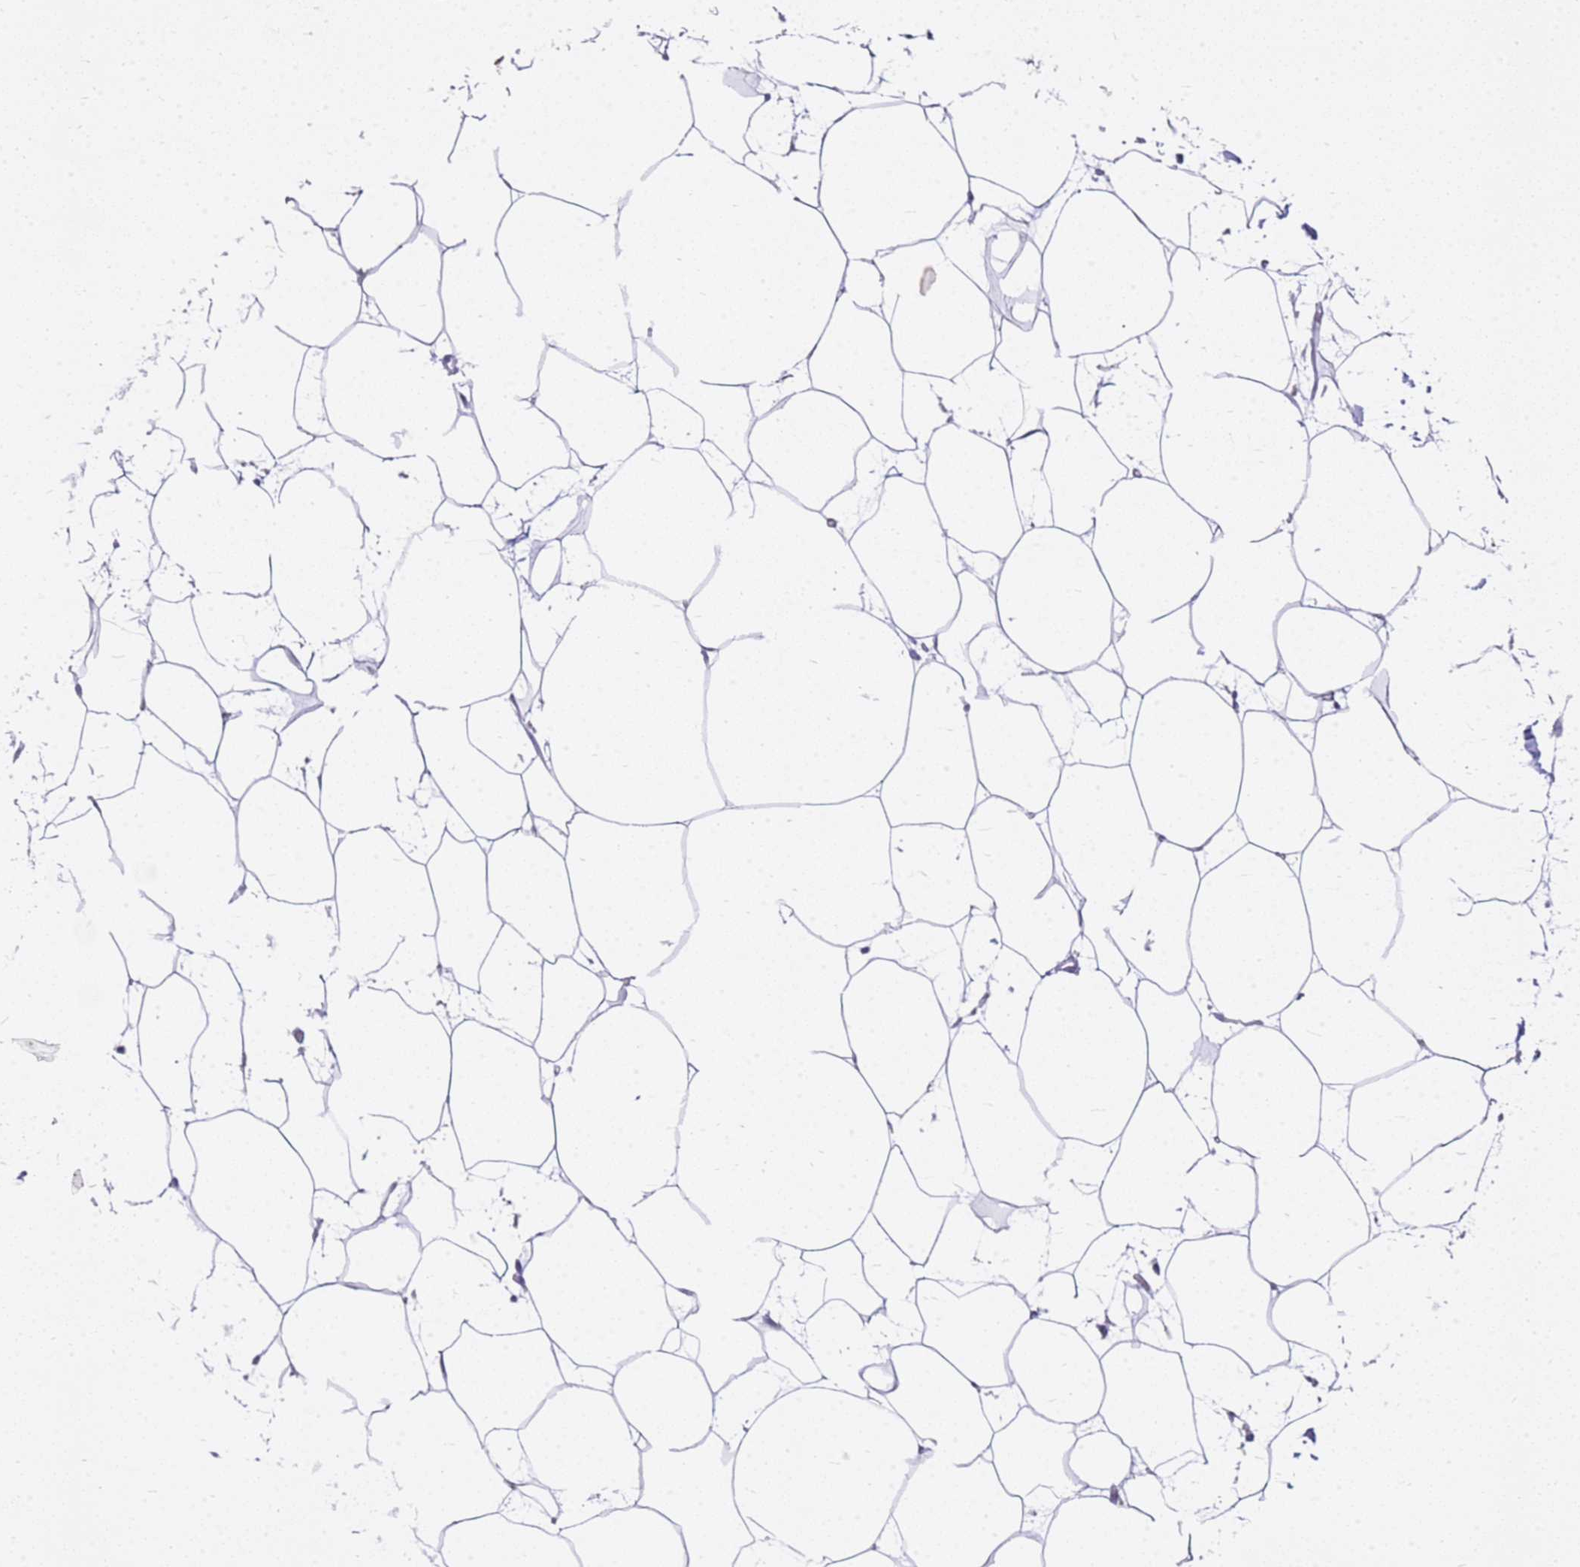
{"staining": {"intensity": "negative", "quantity": "none", "location": "none"}, "tissue": "adipose tissue", "cell_type": "Adipocytes", "image_type": "normal", "snomed": [{"axis": "morphology", "description": "Normal tissue, NOS"}, {"axis": "topography", "description": "Adipose tissue"}], "caption": "A high-resolution photomicrograph shows IHC staining of unremarkable adipose tissue, which exhibits no significant staining in adipocytes.", "gene": "CSTA", "patient": {"sex": "female", "age": 37}}